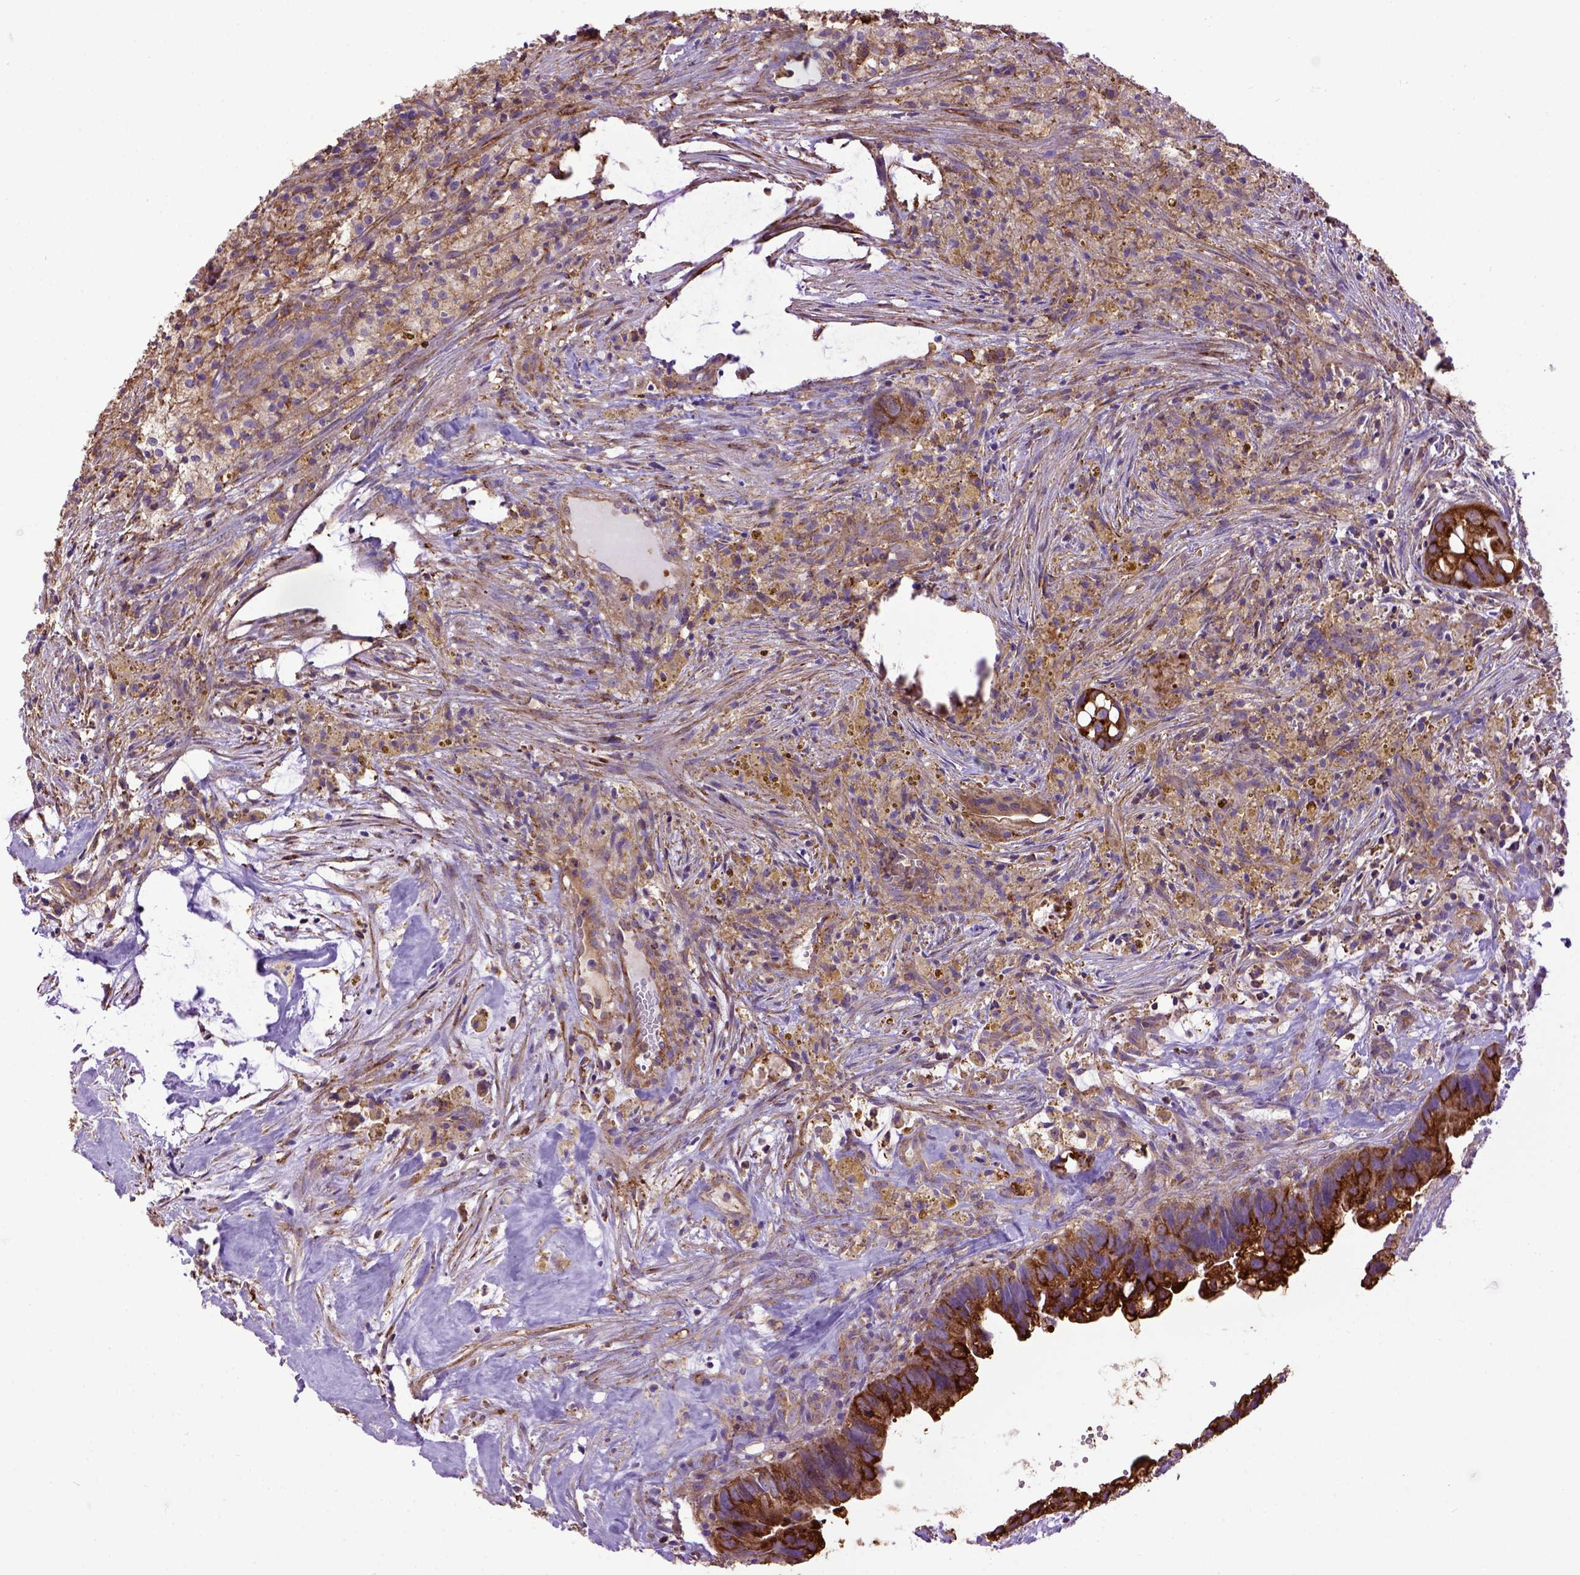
{"staining": {"intensity": "strong", "quantity": ">75%", "location": "cytoplasmic/membranous"}, "tissue": "head and neck cancer", "cell_type": "Tumor cells", "image_type": "cancer", "snomed": [{"axis": "morphology", "description": "Adenocarcinoma, NOS"}, {"axis": "topography", "description": "Head-Neck"}], "caption": "Head and neck cancer (adenocarcinoma) stained with DAB (3,3'-diaminobenzidine) immunohistochemistry (IHC) reveals high levels of strong cytoplasmic/membranous staining in approximately >75% of tumor cells. (Stains: DAB (3,3'-diaminobenzidine) in brown, nuclei in blue, Microscopy: brightfield microscopy at high magnification).", "gene": "MVP", "patient": {"sex": "male", "age": 62}}